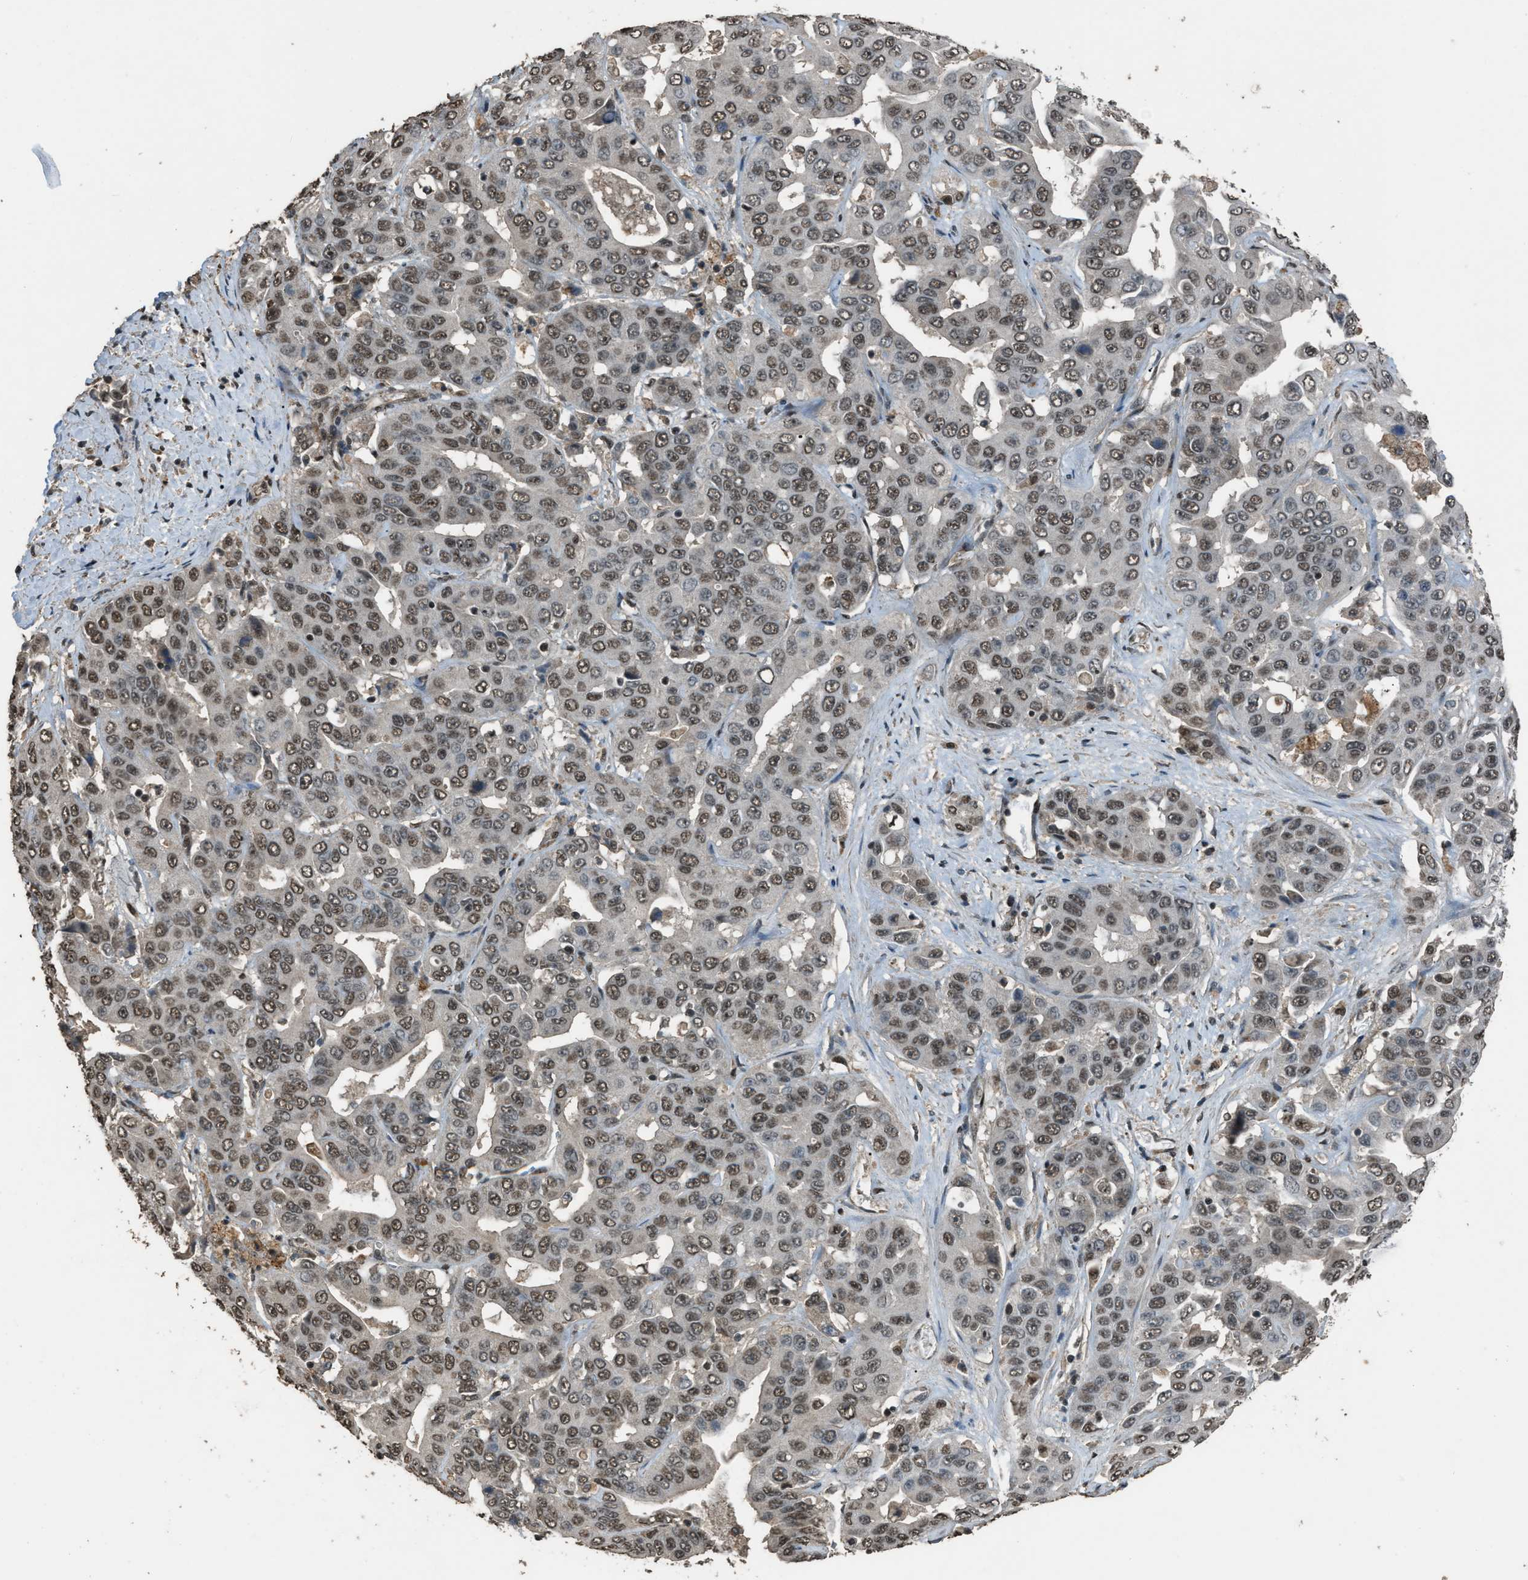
{"staining": {"intensity": "weak", "quantity": ">75%", "location": "nuclear"}, "tissue": "liver cancer", "cell_type": "Tumor cells", "image_type": "cancer", "snomed": [{"axis": "morphology", "description": "Cholangiocarcinoma"}, {"axis": "topography", "description": "Liver"}], "caption": "Protein expression analysis of liver cholangiocarcinoma demonstrates weak nuclear staining in about >75% of tumor cells. (Stains: DAB in brown, nuclei in blue, Microscopy: brightfield microscopy at high magnification).", "gene": "SERTAD2", "patient": {"sex": "female", "age": 52}}